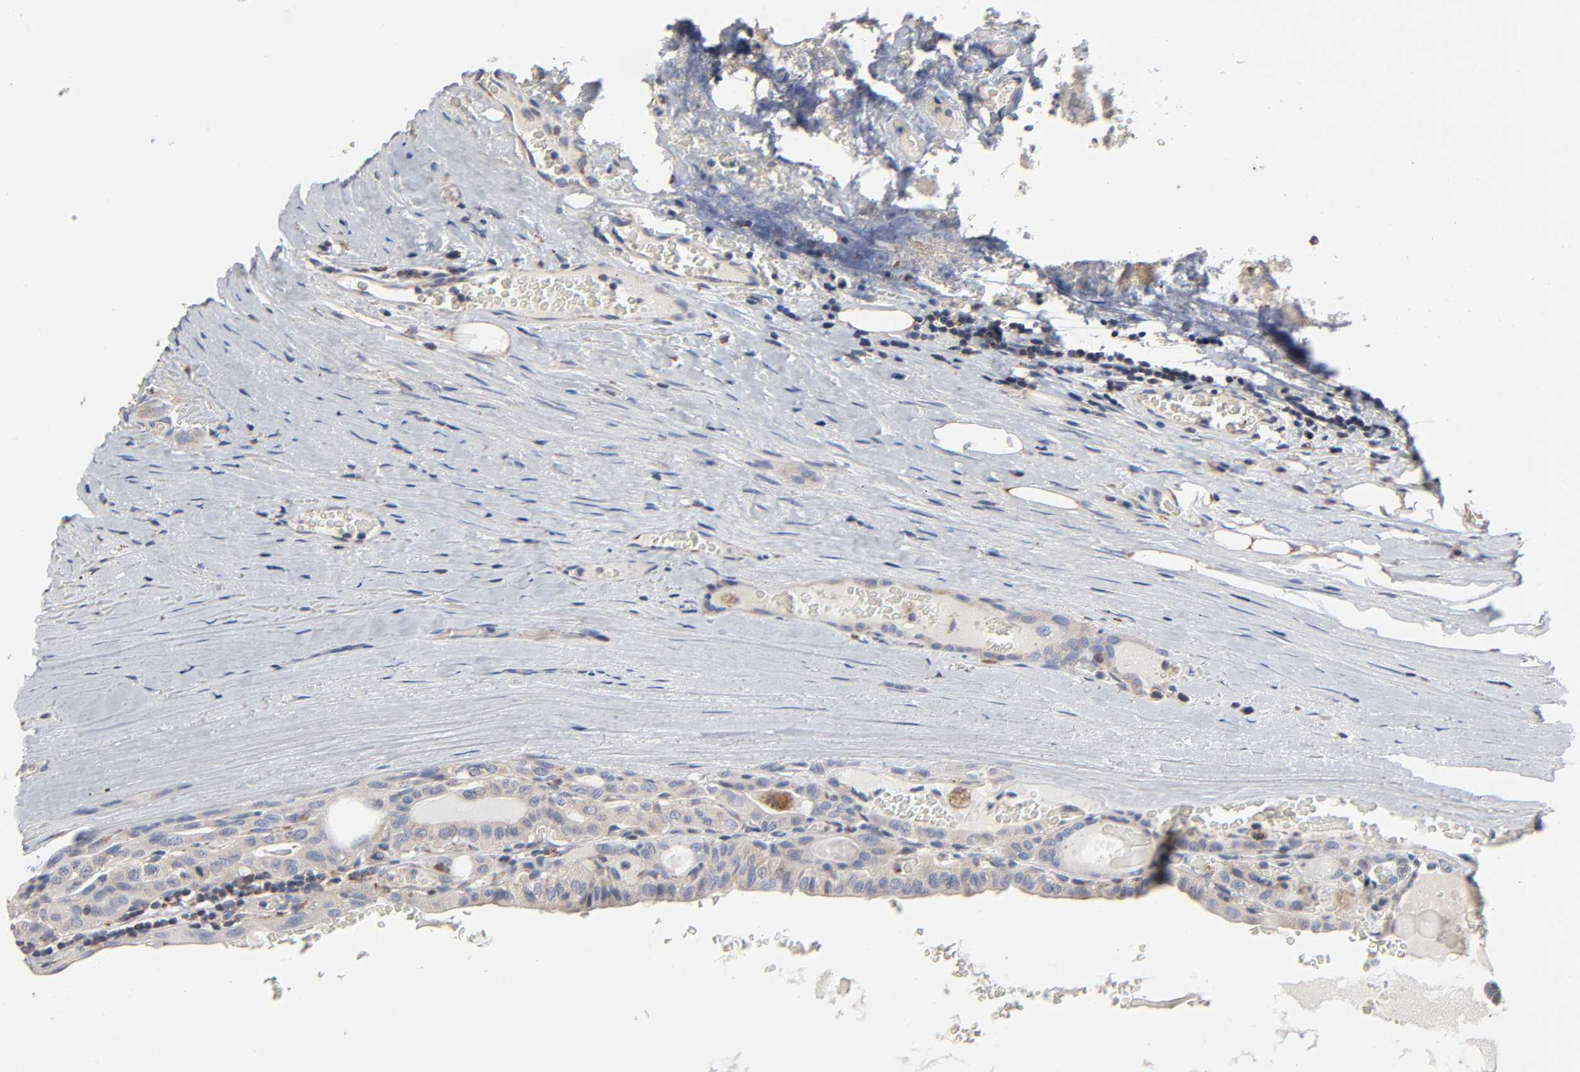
{"staining": {"intensity": "weak", "quantity": ">75%", "location": "cytoplasmic/membranous"}, "tissue": "thyroid cancer", "cell_type": "Tumor cells", "image_type": "cancer", "snomed": [{"axis": "morphology", "description": "Papillary adenocarcinoma, NOS"}, {"axis": "topography", "description": "Thyroid gland"}], "caption": "A brown stain highlights weak cytoplasmic/membranous staining of a protein in thyroid papillary adenocarcinoma tumor cells. The staining was performed using DAB (3,3'-diaminobenzidine), with brown indicating positive protein expression. Nuclei are stained blue with hematoxylin.", "gene": "COX6B1", "patient": {"sex": "male", "age": 77}}